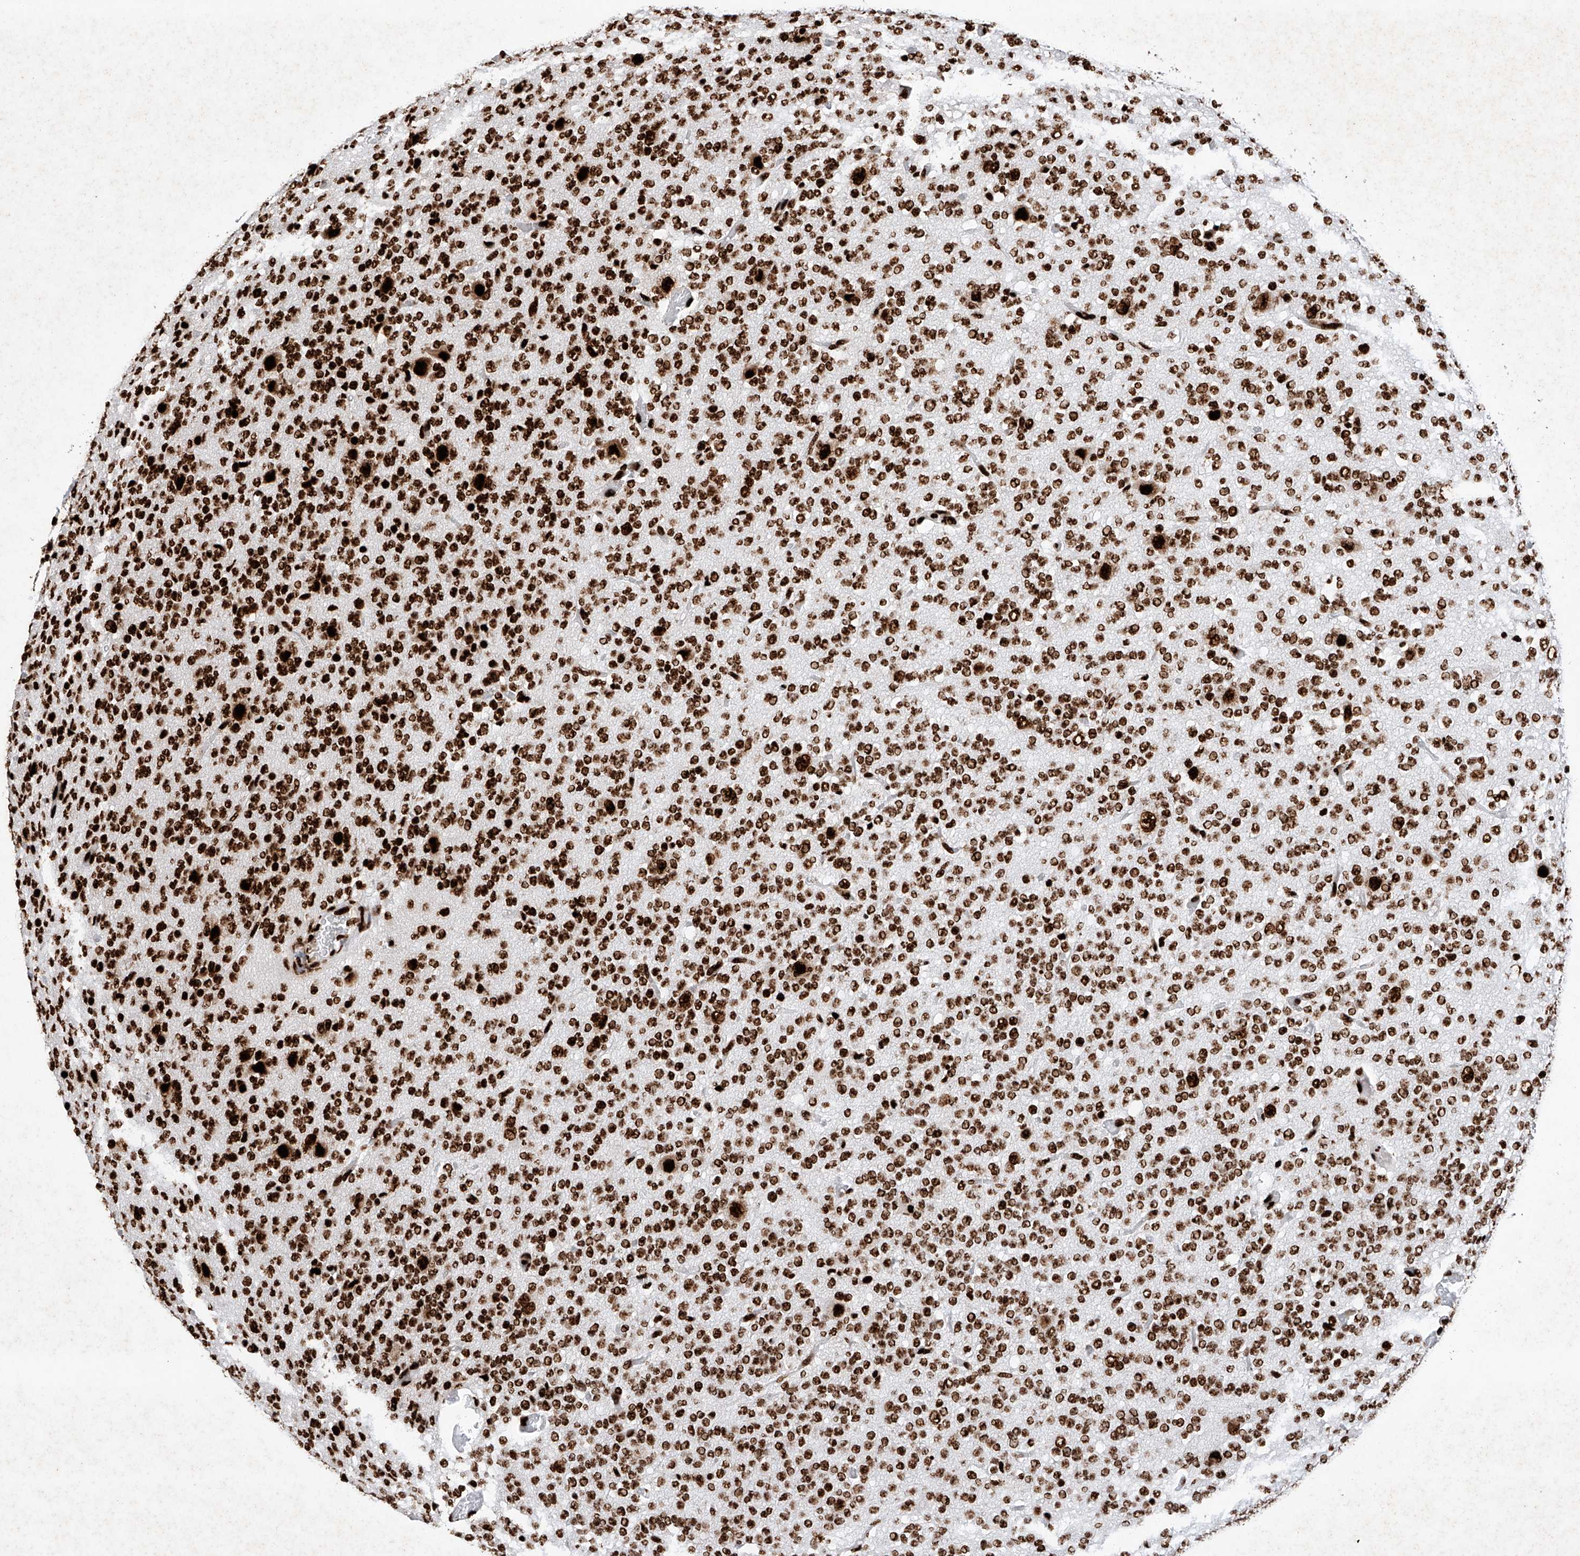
{"staining": {"intensity": "strong", "quantity": ">75%", "location": "nuclear"}, "tissue": "glioma", "cell_type": "Tumor cells", "image_type": "cancer", "snomed": [{"axis": "morphology", "description": "Glioma, malignant, Low grade"}, {"axis": "topography", "description": "Brain"}], "caption": "Immunohistochemical staining of human glioma displays high levels of strong nuclear positivity in about >75% of tumor cells.", "gene": "SRSF6", "patient": {"sex": "male", "age": 38}}